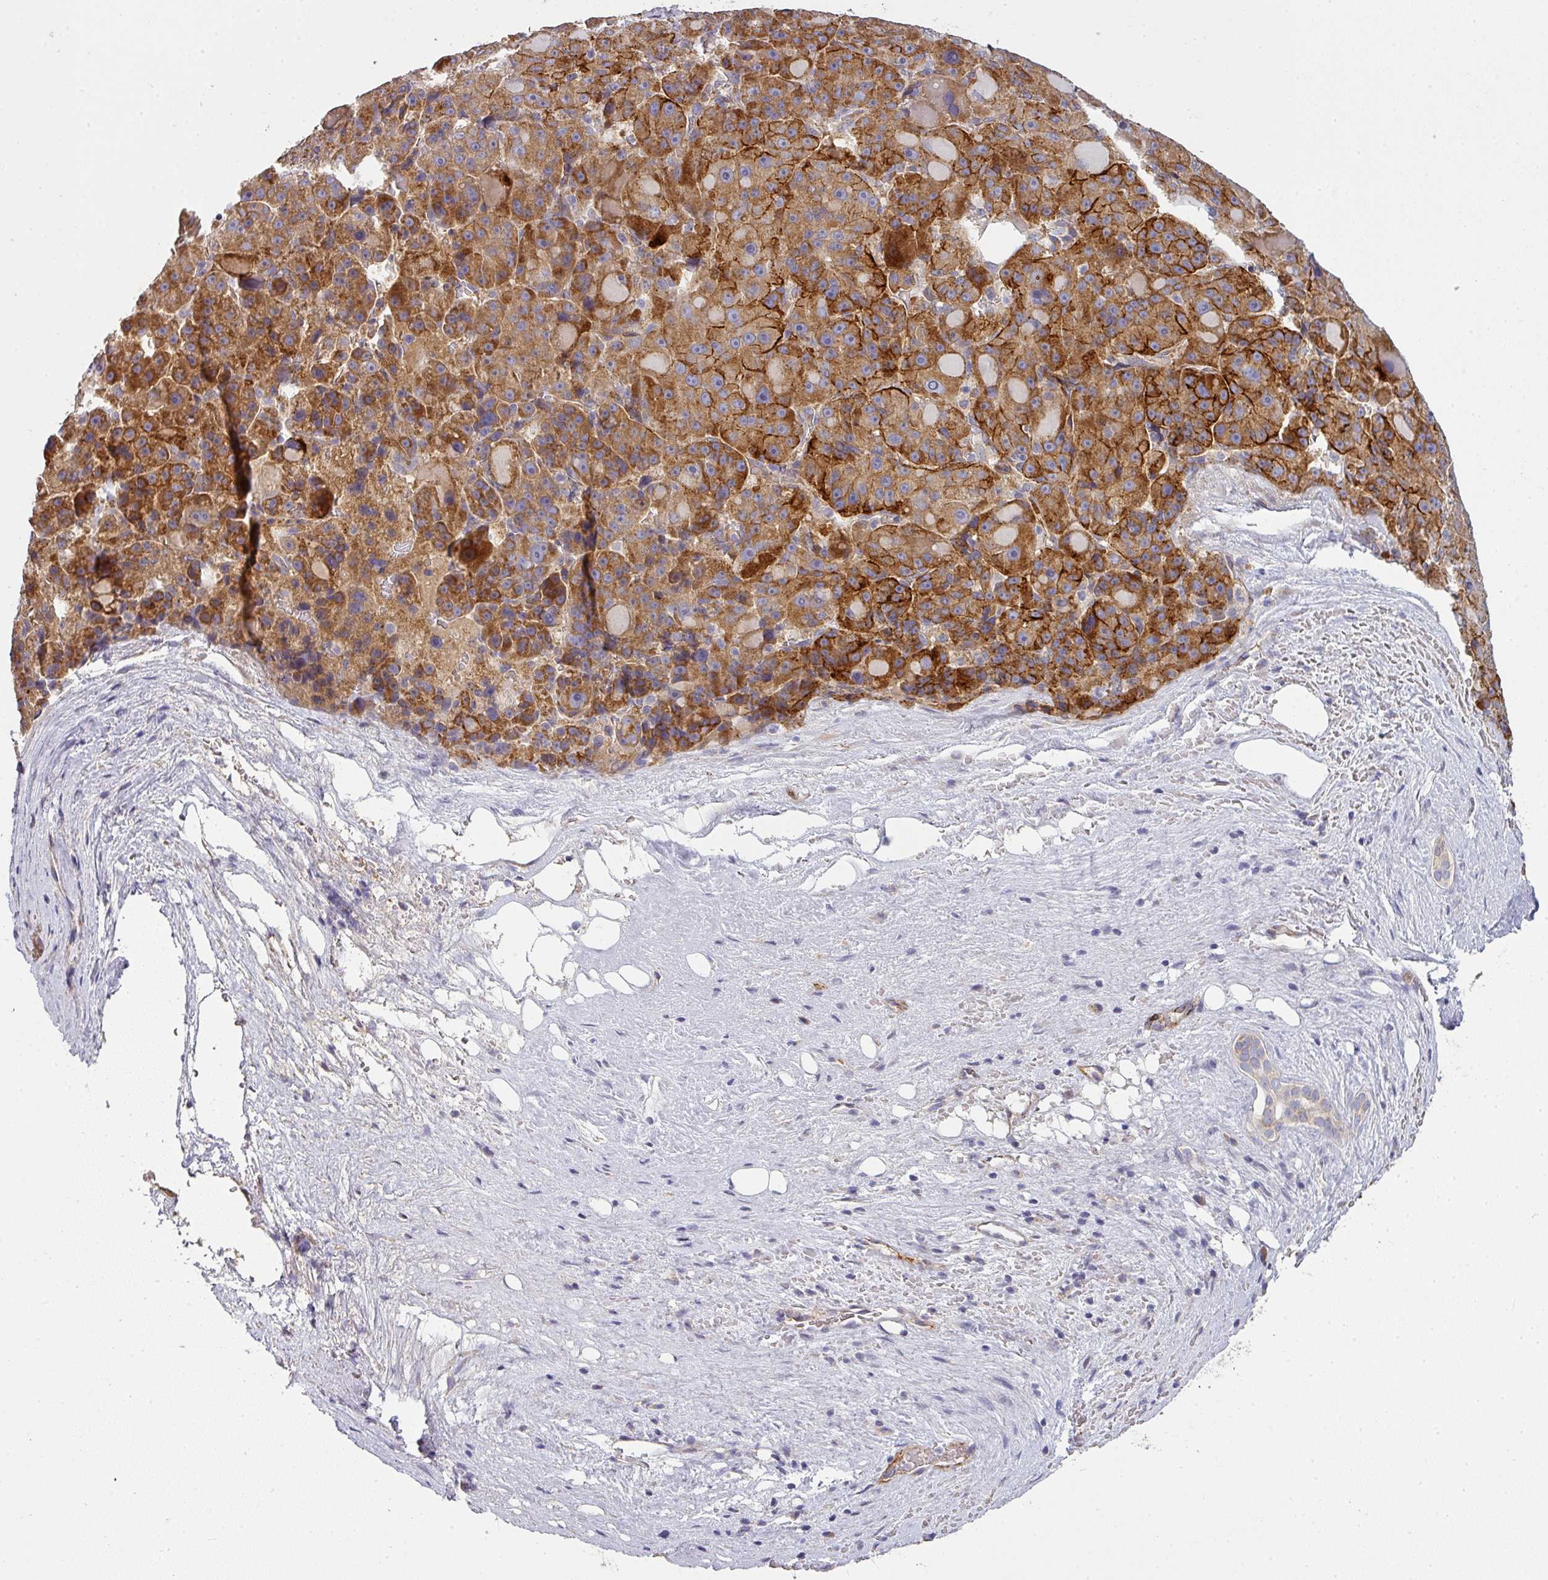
{"staining": {"intensity": "strong", "quantity": ">75%", "location": "cytoplasmic/membranous"}, "tissue": "liver cancer", "cell_type": "Tumor cells", "image_type": "cancer", "snomed": [{"axis": "morphology", "description": "Carcinoma, Hepatocellular, NOS"}, {"axis": "topography", "description": "Liver"}], "caption": "Immunohistochemical staining of liver cancer (hepatocellular carcinoma) reveals strong cytoplasmic/membranous protein staining in approximately >75% of tumor cells.", "gene": "PCDH1", "patient": {"sex": "male", "age": 76}}